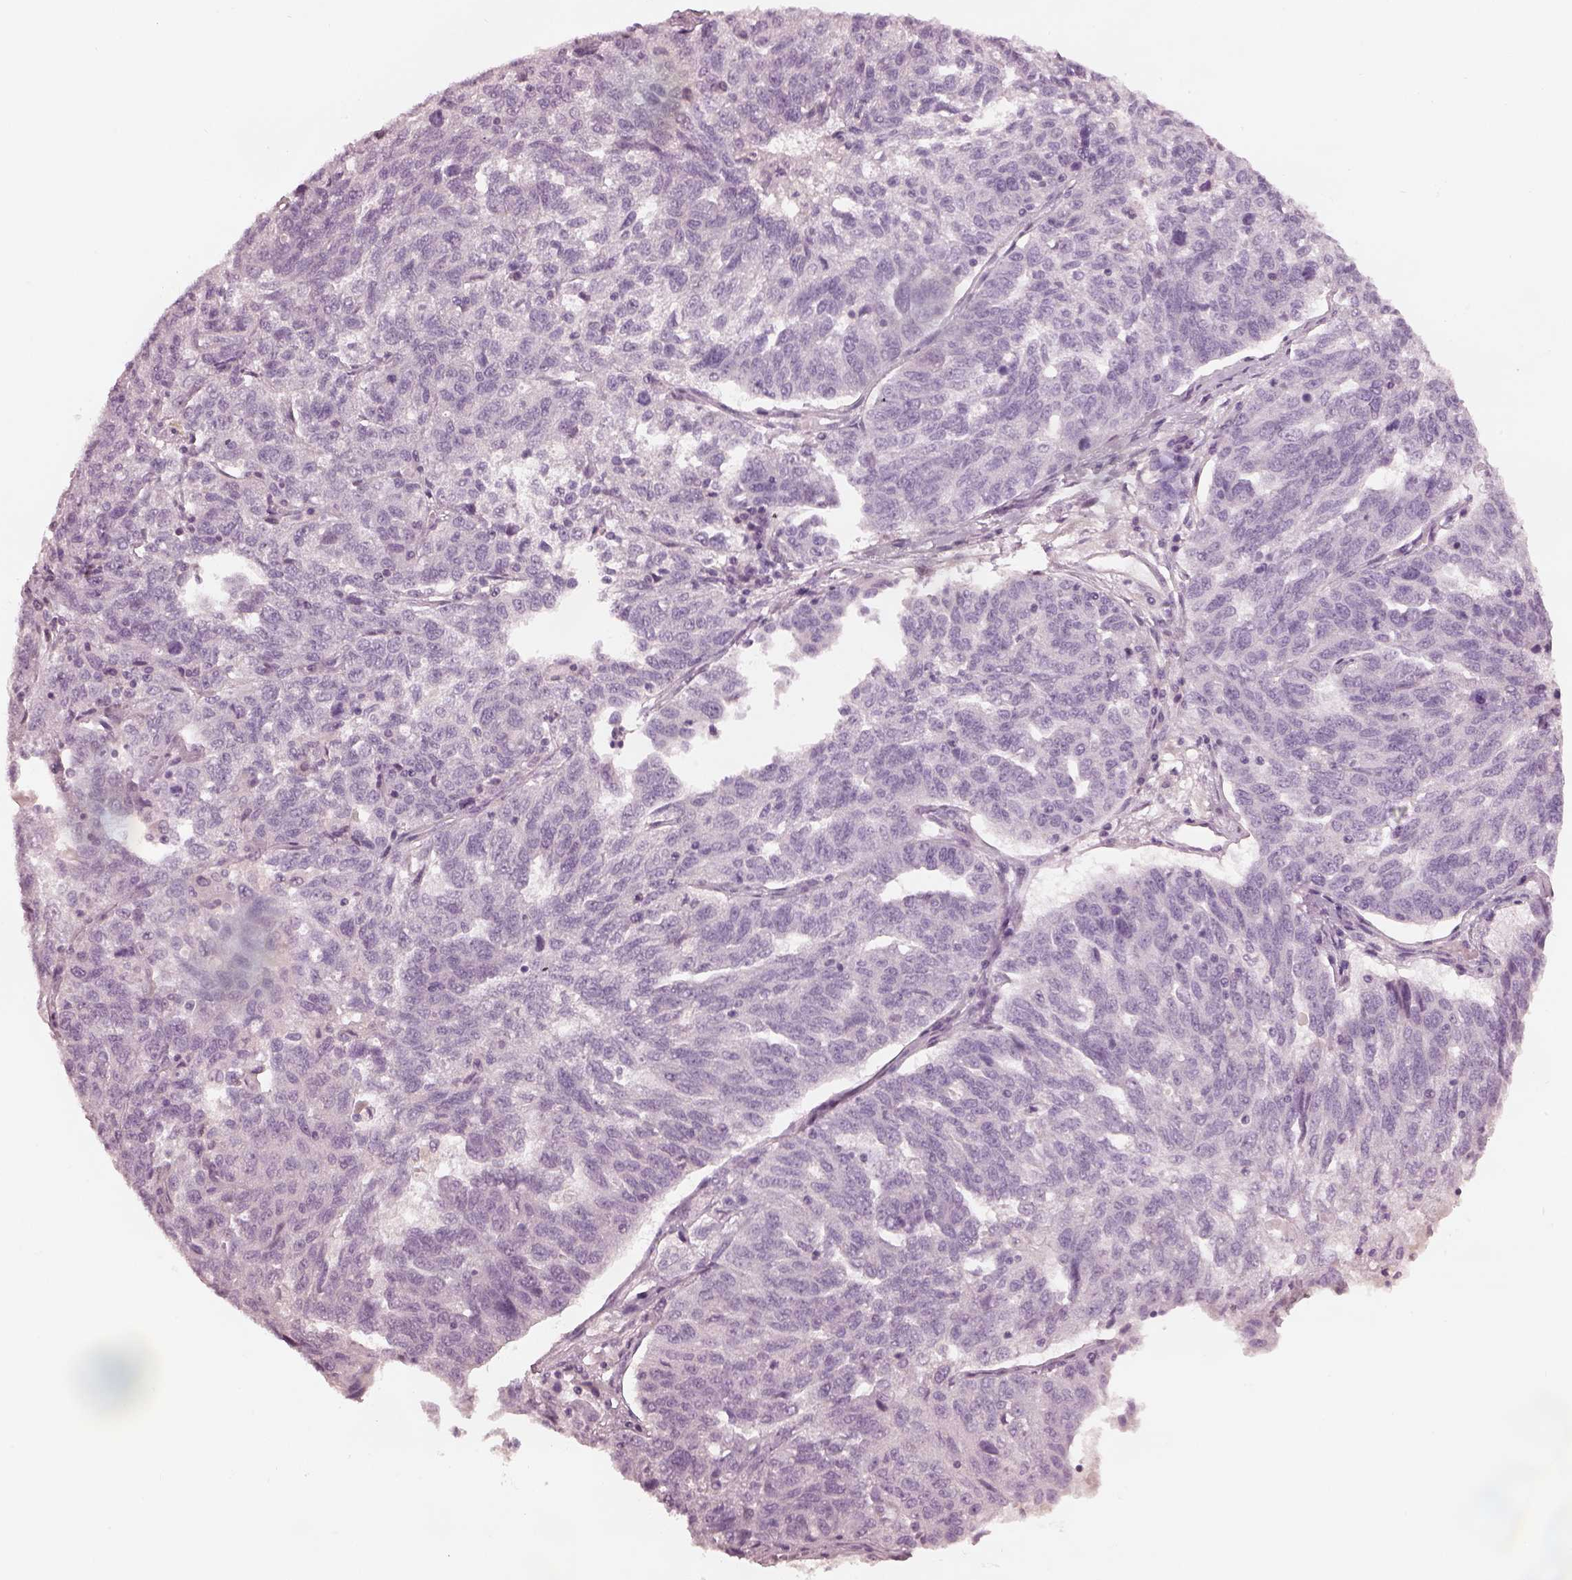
{"staining": {"intensity": "negative", "quantity": "none", "location": "none"}, "tissue": "ovarian cancer", "cell_type": "Tumor cells", "image_type": "cancer", "snomed": [{"axis": "morphology", "description": "Cystadenocarcinoma, serous, NOS"}, {"axis": "topography", "description": "Ovary"}], "caption": "The image demonstrates no significant staining in tumor cells of serous cystadenocarcinoma (ovarian).", "gene": "MIA", "patient": {"sex": "female", "age": 71}}